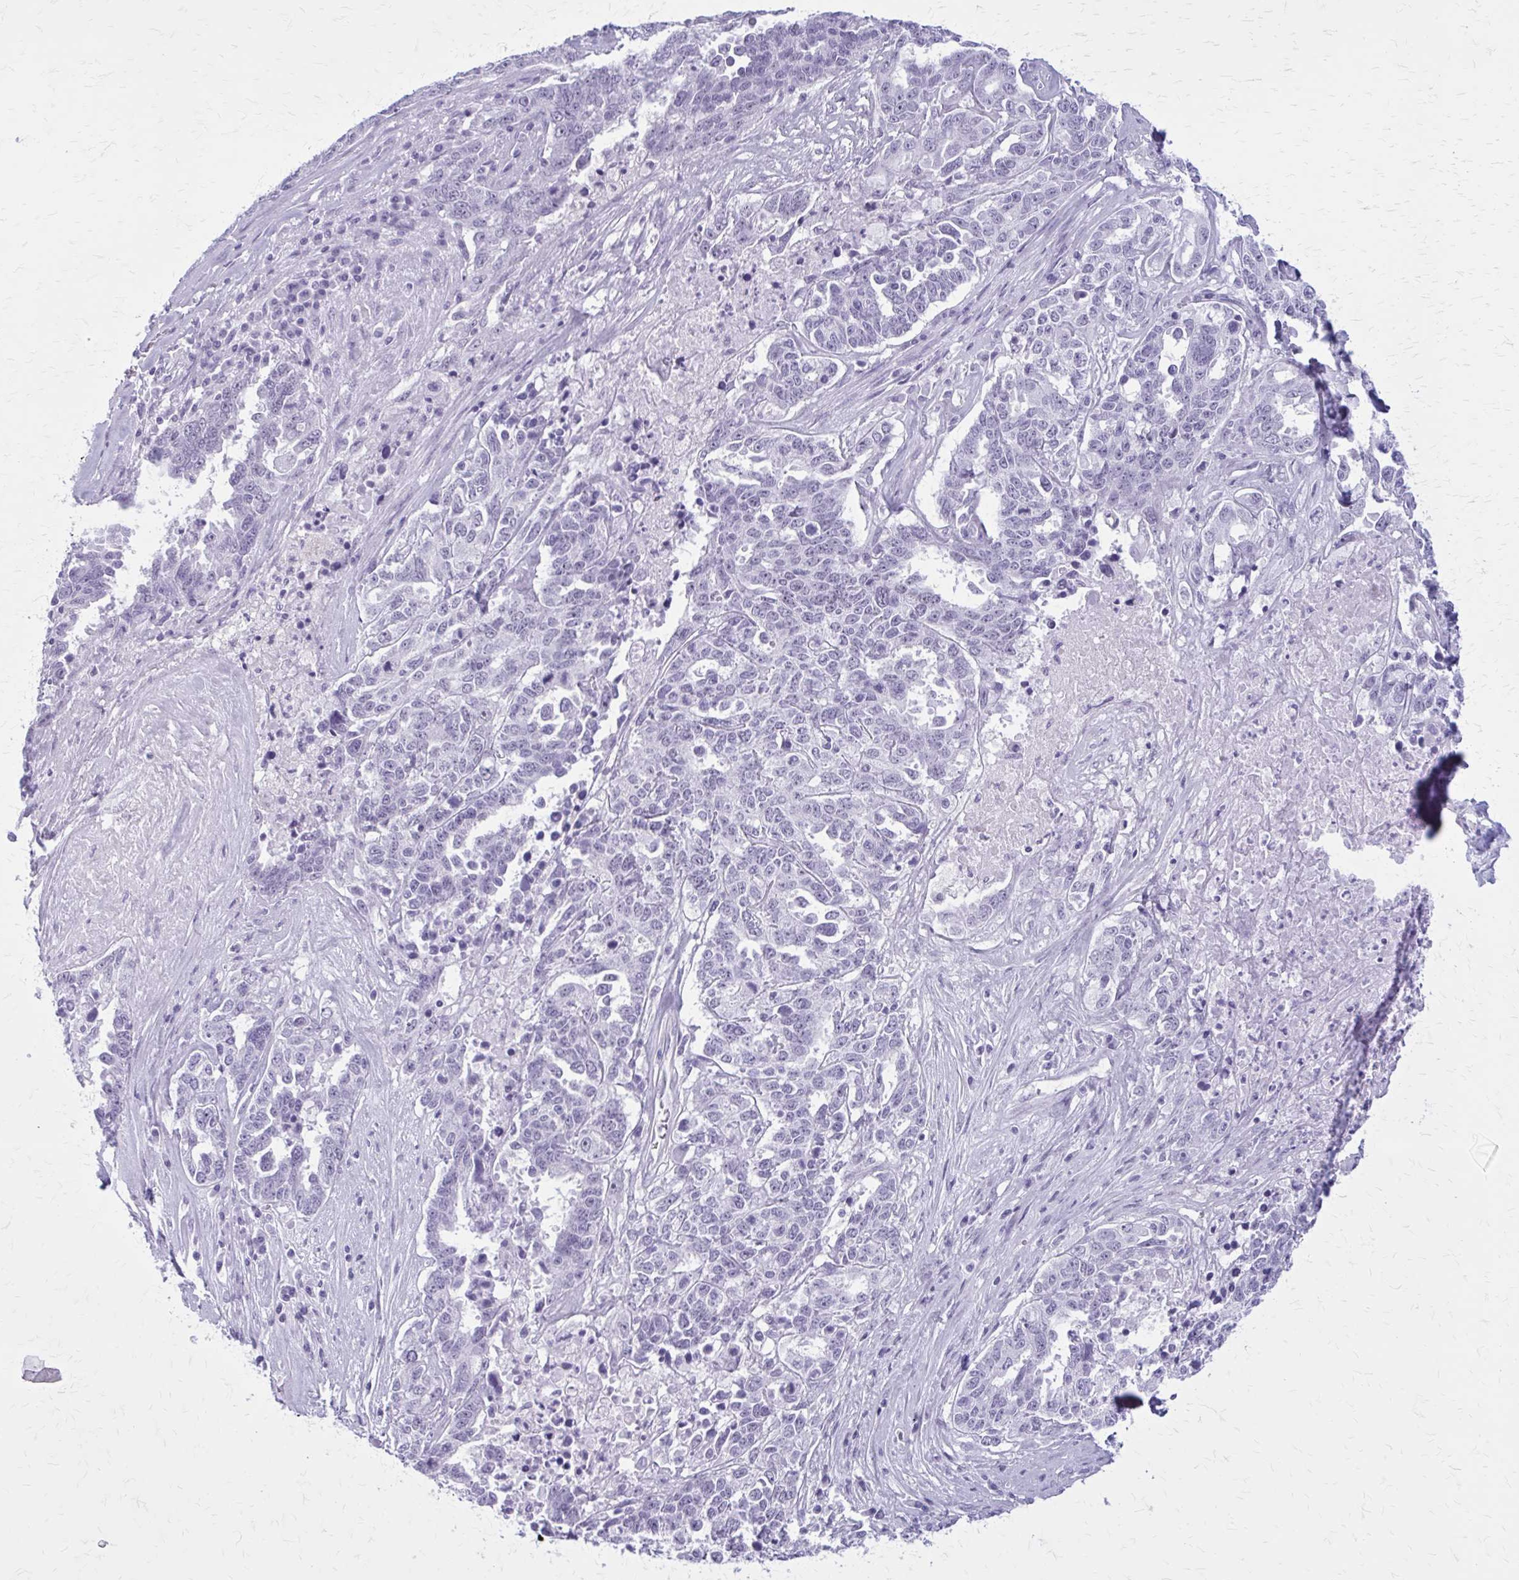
{"staining": {"intensity": "negative", "quantity": "none", "location": "none"}, "tissue": "ovarian cancer", "cell_type": "Tumor cells", "image_type": "cancer", "snomed": [{"axis": "morphology", "description": "Carcinoma, endometroid"}, {"axis": "topography", "description": "Ovary"}], "caption": "Protein analysis of endometroid carcinoma (ovarian) demonstrates no significant staining in tumor cells. (Immunohistochemistry (ihc), brightfield microscopy, high magnification).", "gene": "GAD1", "patient": {"sex": "female", "age": 62}}